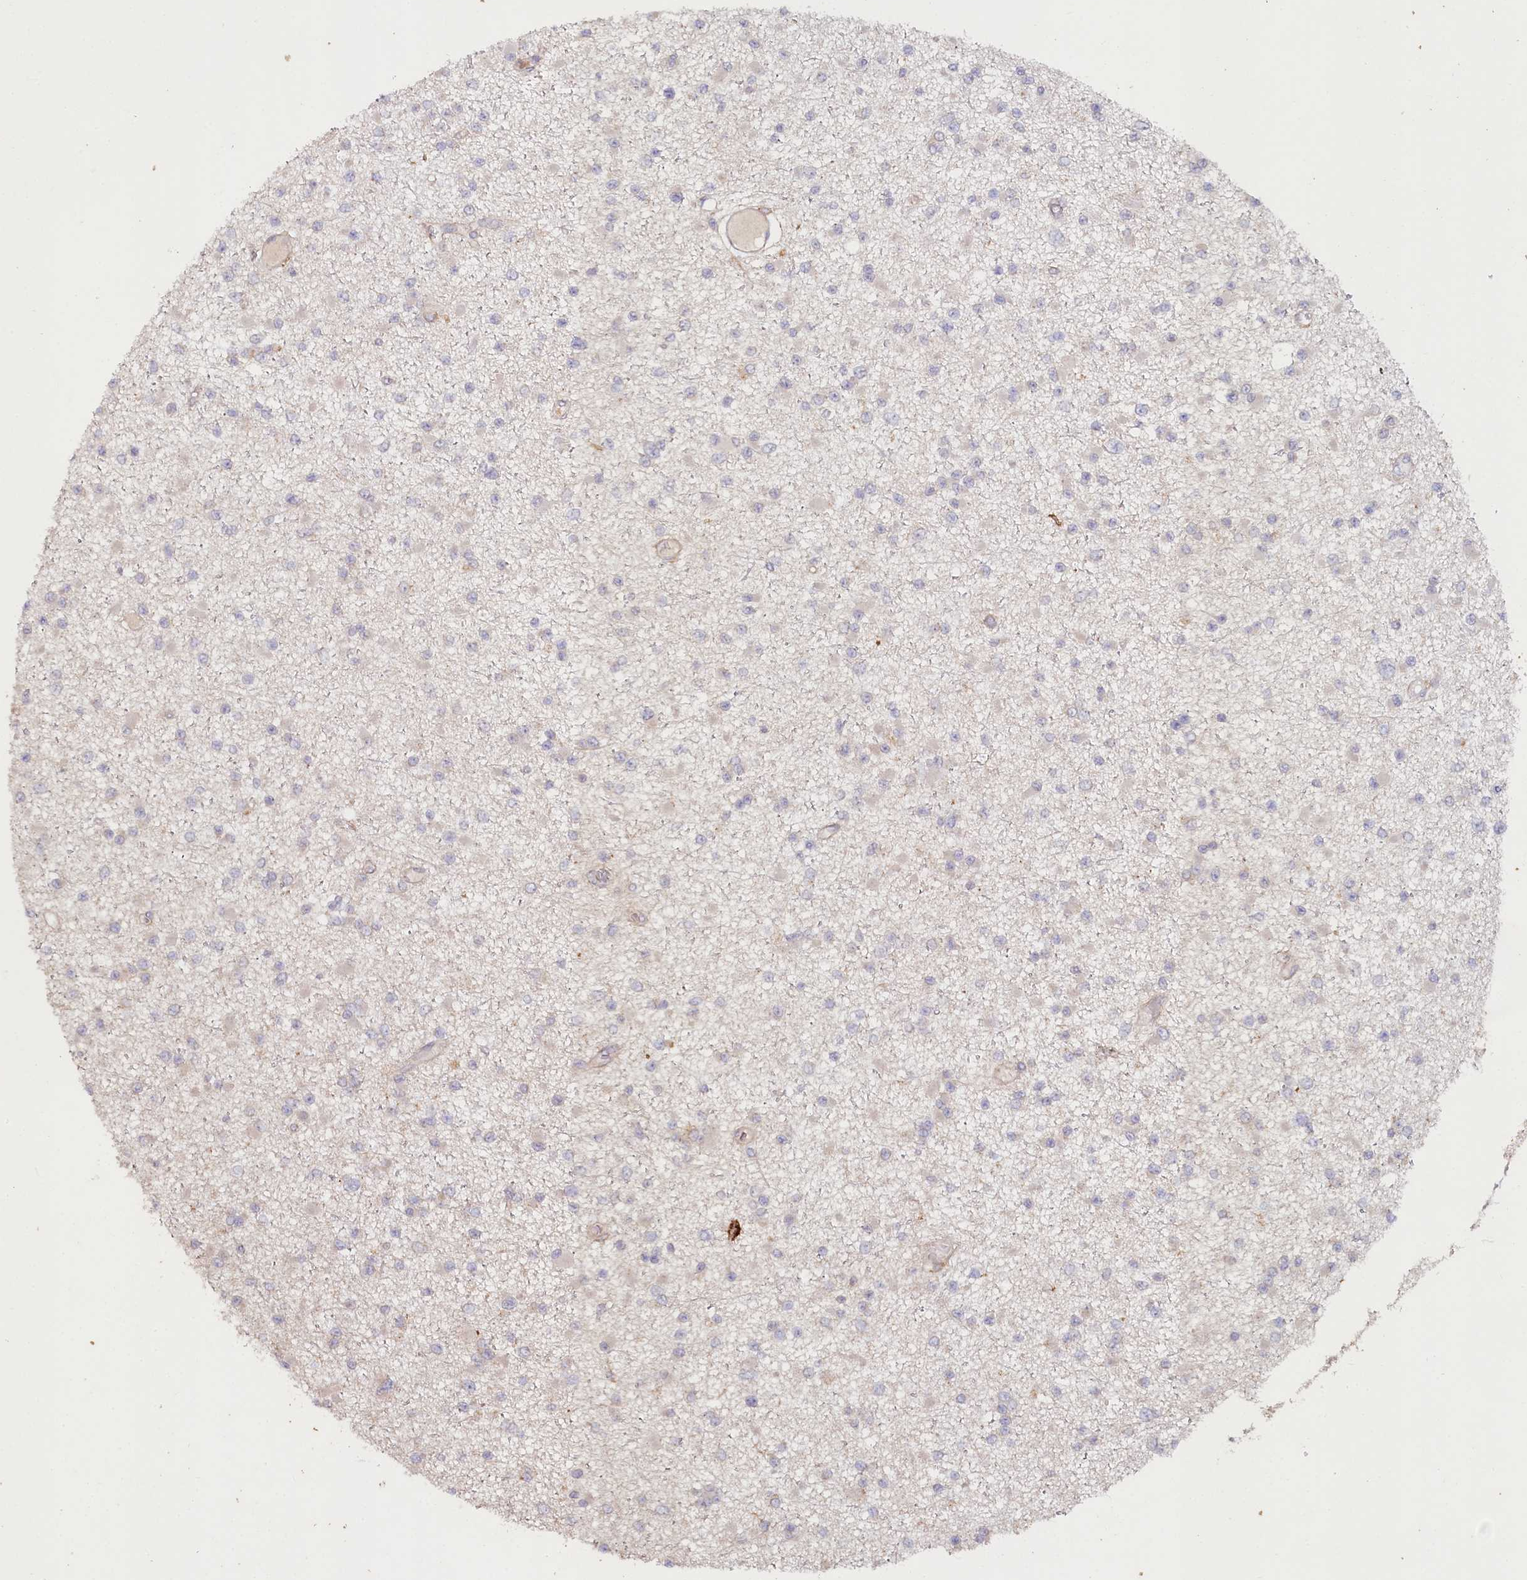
{"staining": {"intensity": "negative", "quantity": "none", "location": "none"}, "tissue": "glioma", "cell_type": "Tumor cells", "image_type": "cancer", "snomed": [{"axis": "morphology", "description": "Glioma, malignant, Low grade"}, {"axis": "topography", "description": "Brain"}], "caption": "Immunohistochemical staining of human glioma reveals no significant expression in tumor cells. The staining is performed using DAB (3,3'-diaminobenzidine) brown chromogen with nuclei counter-stained in using hematoxylin.", "gene": "ALDH3B1", "patient": {"sex": "female", "age": 22}}